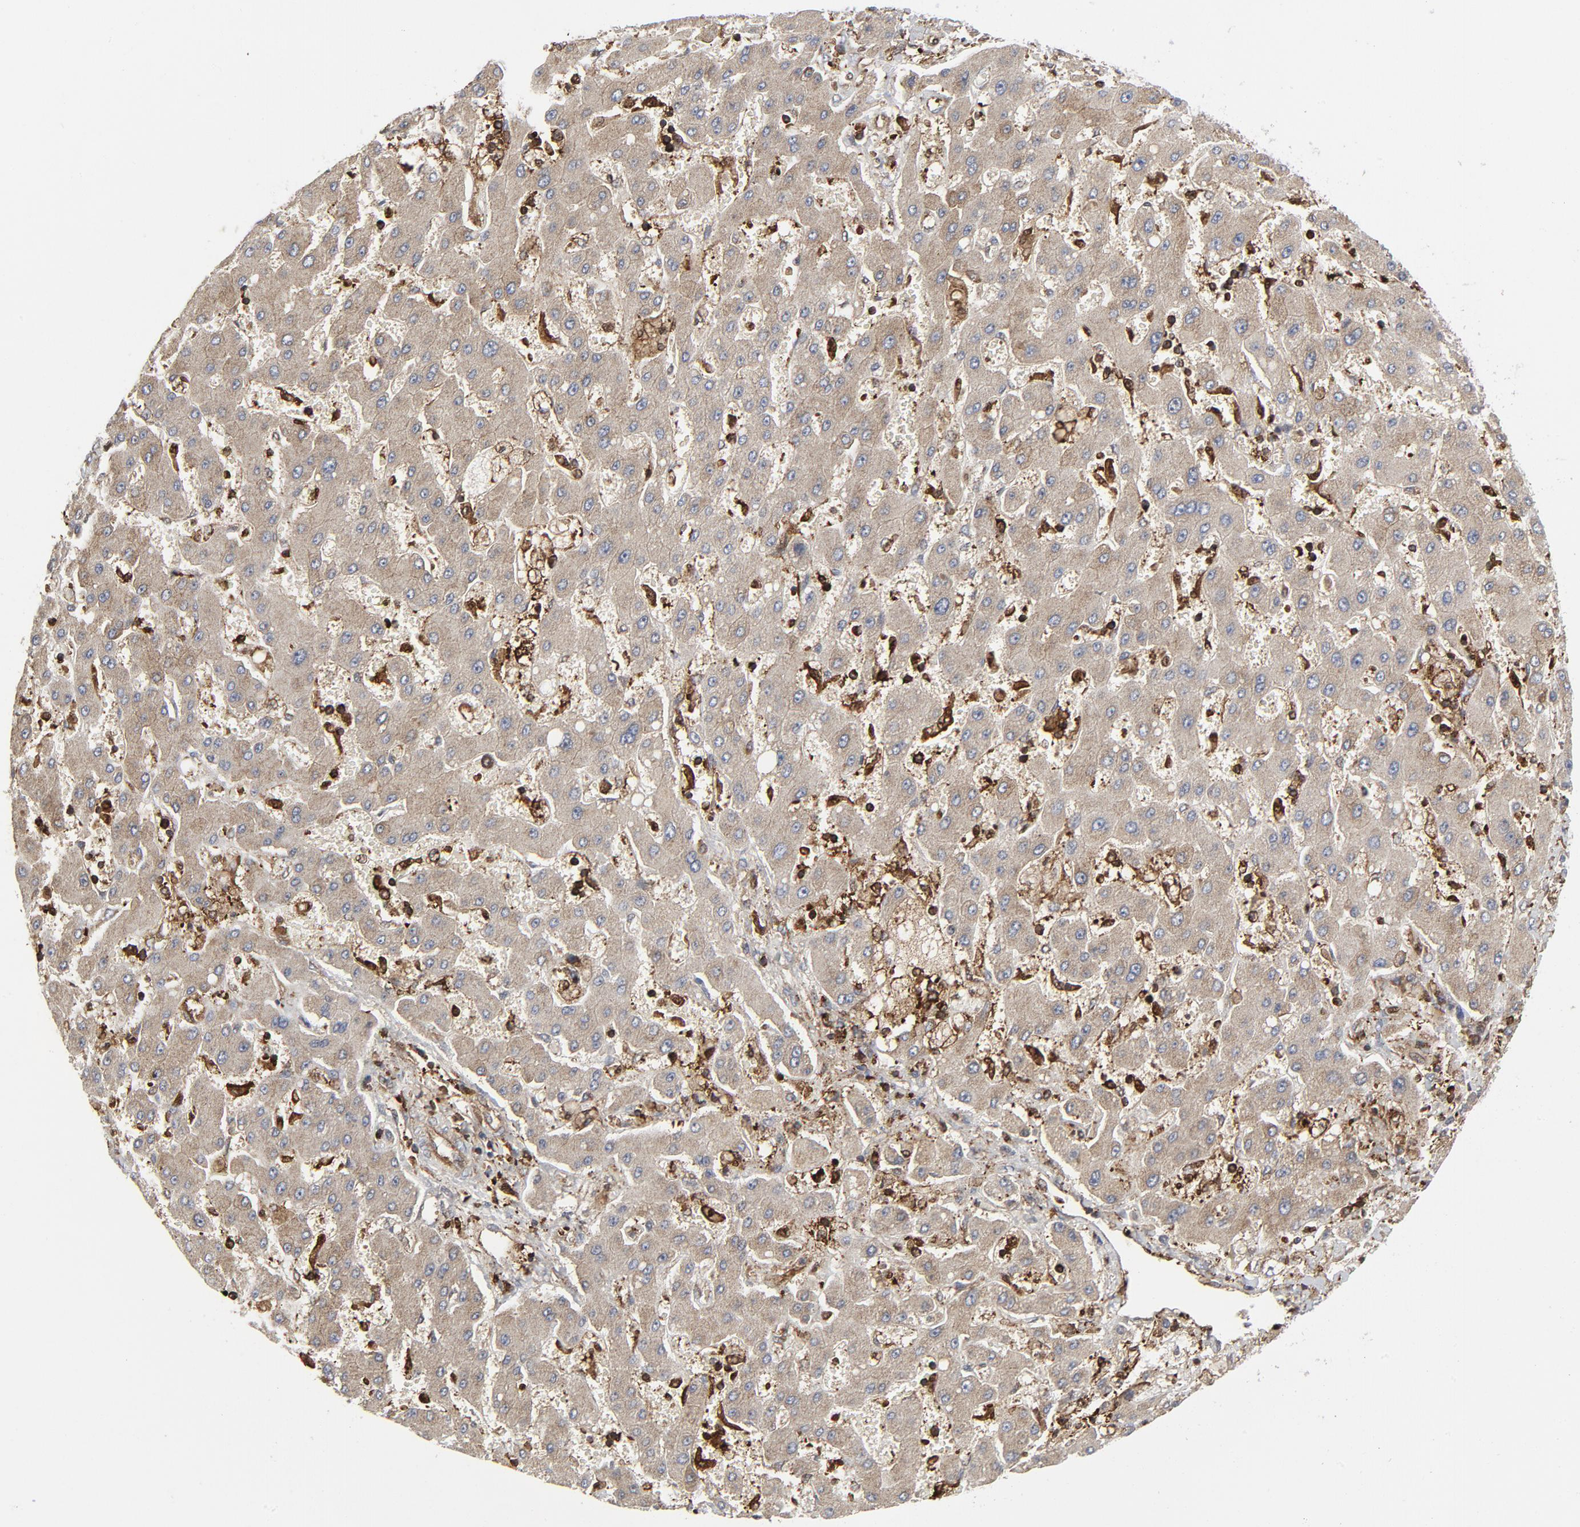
{"staining": {"intensity": "moderate", "quantity": ">75%", "location": "cytoplasmic/membranous"}, "tissue": "liver cancer", "cell_type": "Tumor cells", "image_type": "cancer", "snomed": [{"axis": "morphology", "description": "Cholangiocarcinoma"}, {"axis": "topography", "description": "Liver"}], "caption": "There is medium levels of moderate cytoplasmic/membranous staining in tumor cells of liver cancer (cholangiocarcinoma), as demonstrated by immunohistochemical staining (brown color).", "gene": "YES1", "patient": {"sex": "male", "age": 50}}